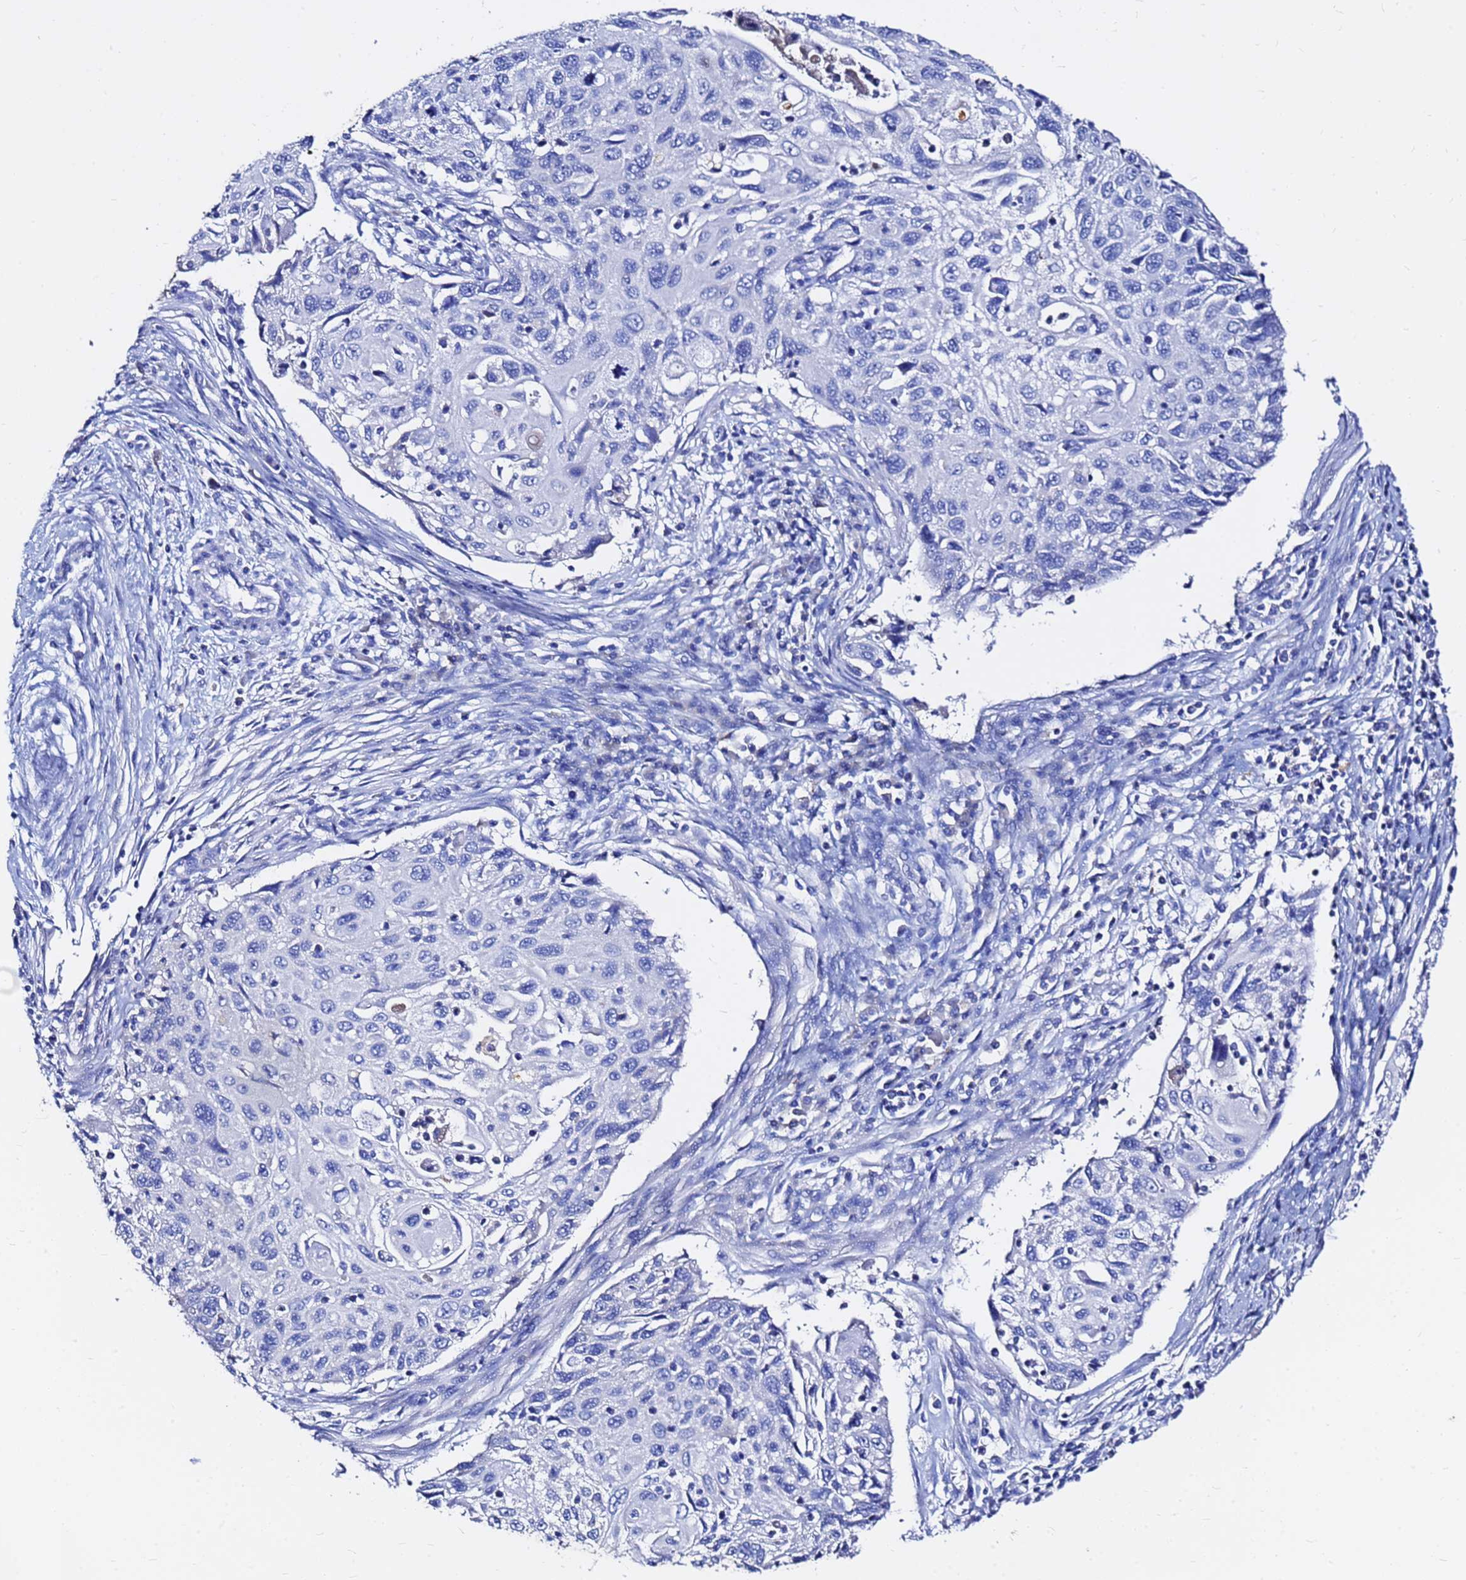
{"staining": {"intensity": "negative", "quantity": "none", "location": "none"}, "tissue": "cervical cancer", "cell_type": "Tumor cells", "image_type": "cancer", "snomed": [{"axis": "morphology", "description": "Squamous cell carcinoma, NOS"}, {"axis": "topography", "description": "Cervix"}], "caption": "This is an immunohistochemistry histopathology image of human cervical cancer (squamous cell carcinoma). There is no positivity in tumor cells.", "gene": "FAM183A", "patient": {"sex": "female", "age": 70}}